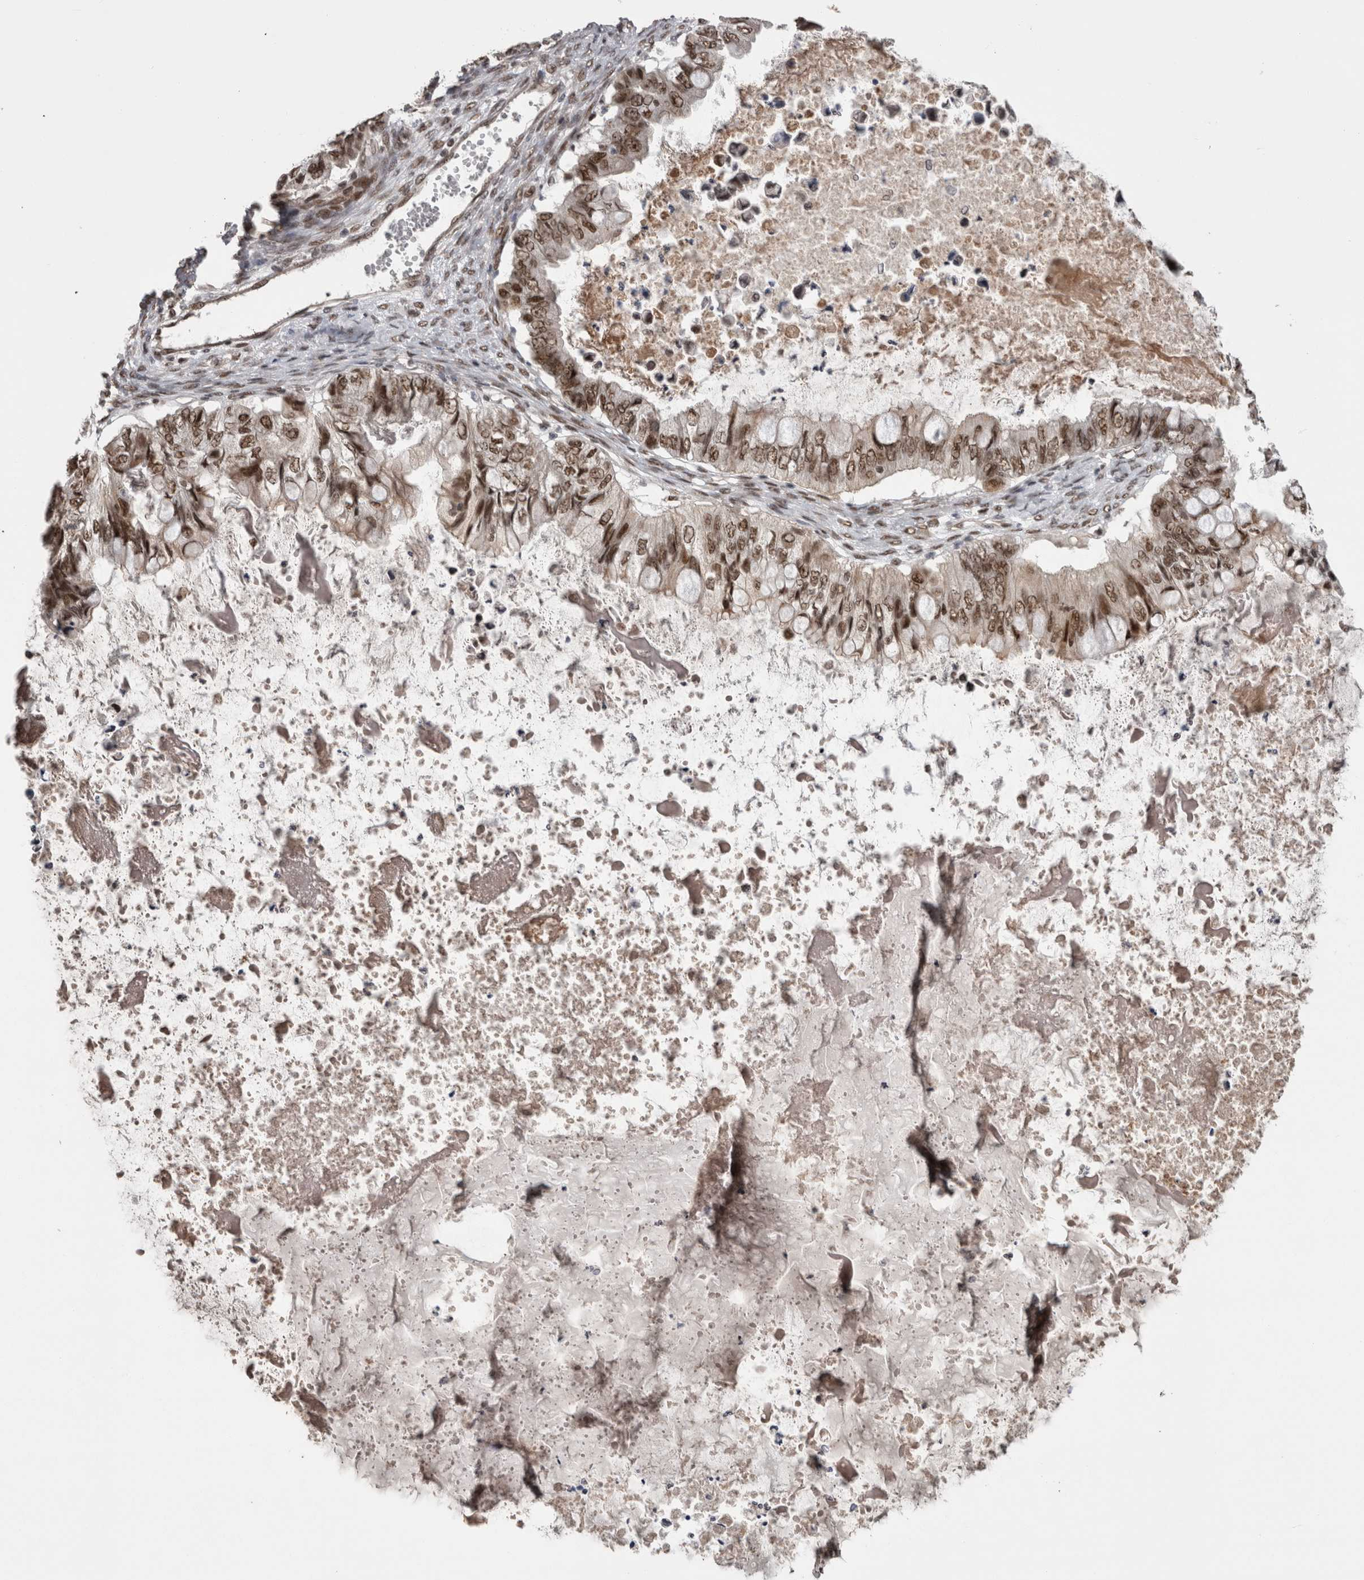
{"staining": {"intensity": "moderate", "quantity": ">75%", "location": "nuclear"}, "tissue": "ovarian cancer", "cell_type": "Tumor cells", "image_type": "cancer", "snomed": [{"axis": "morphology", "description": "Cystadenocarcinoma, mucinous, NOS"}, {"axis": "topography", "description": "Ovary"}], "caption": "The micrograph demonstrates immunohistochemical staining of mucinous cystadenocarcinoma (ovarian). There is moderate nuclear positivity is identified in about >75% of tumor cells.", "gene": "CPSF2", "patient": {"sex": "female", "age": 80}}